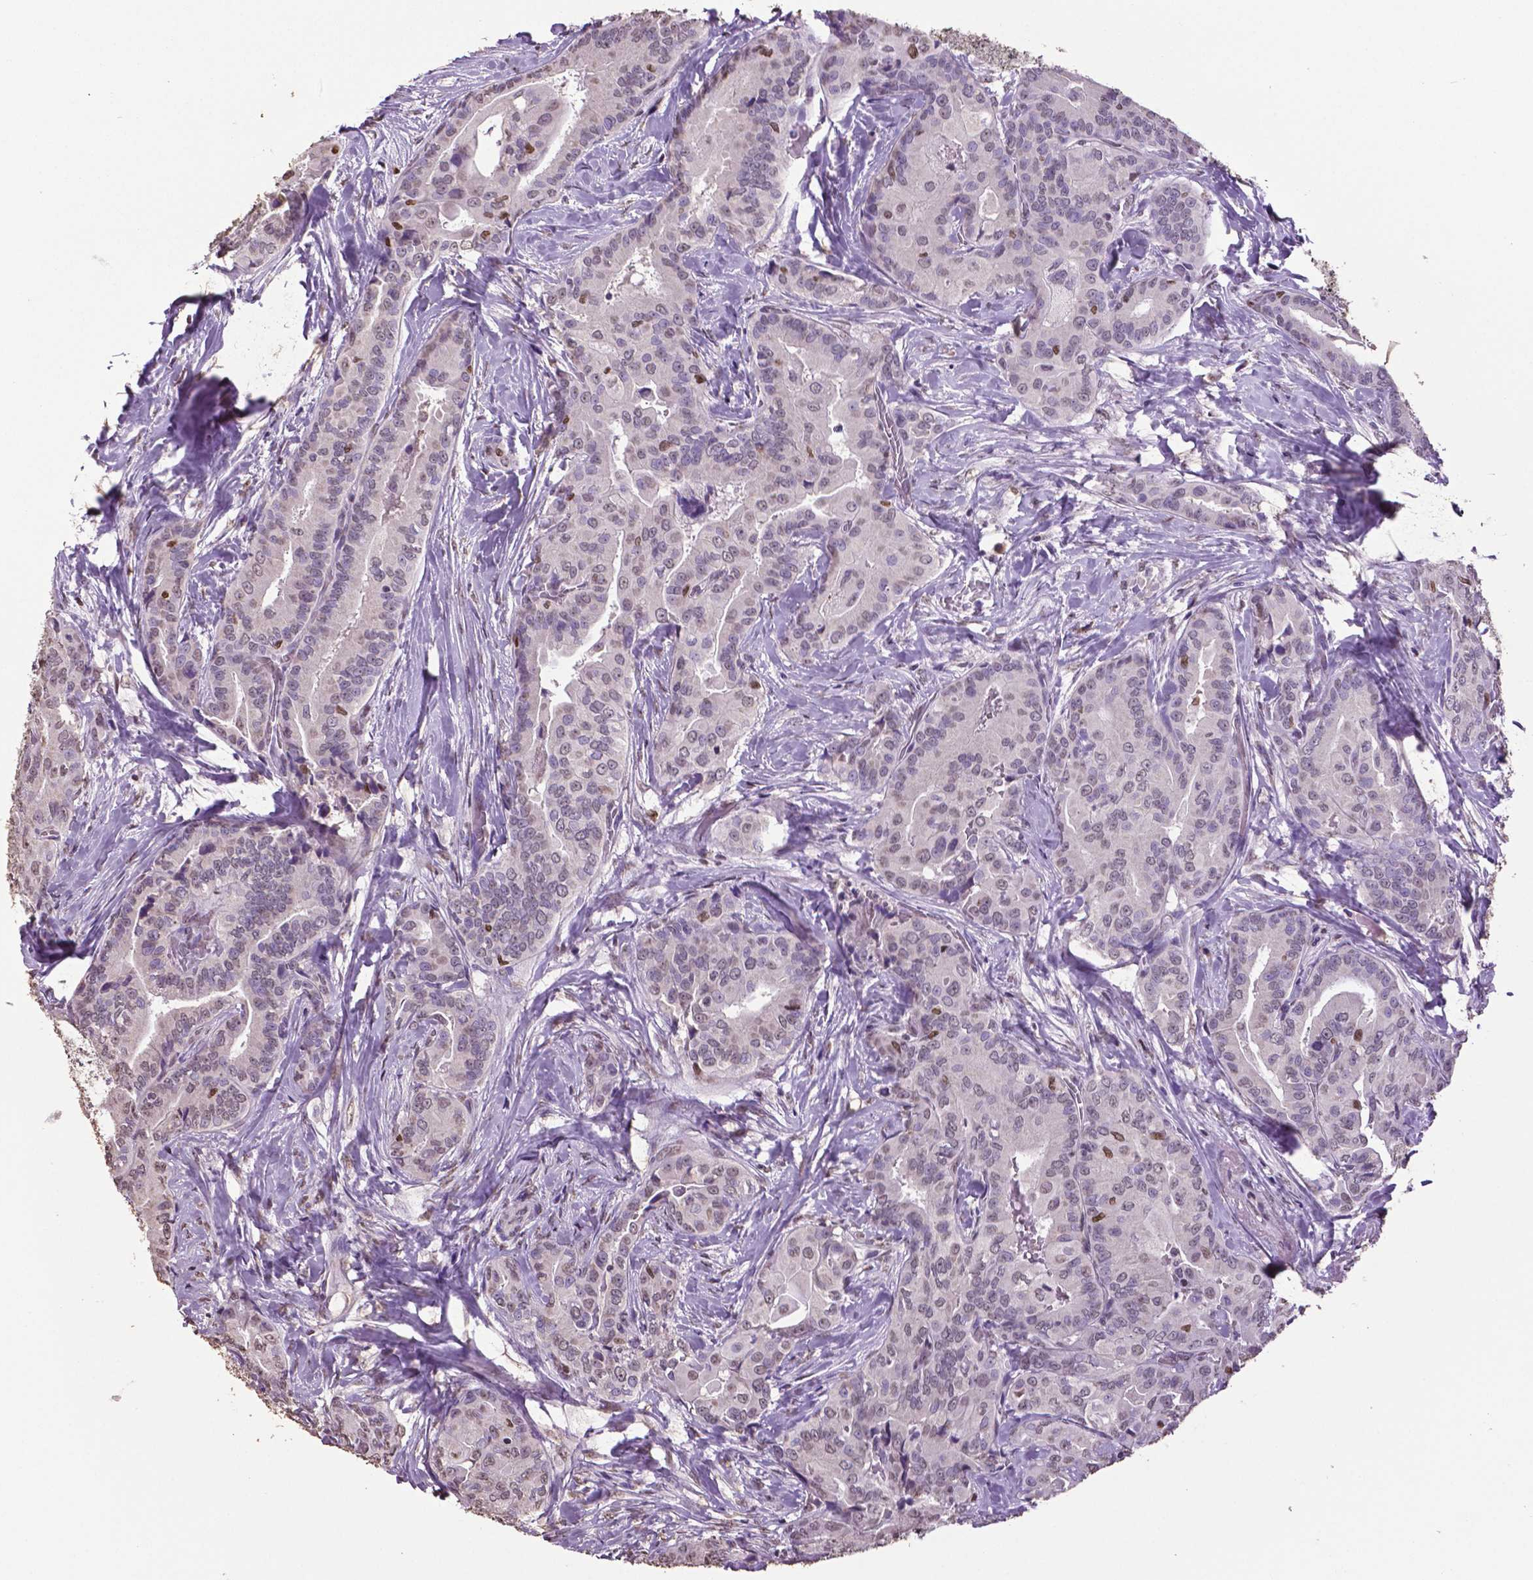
{"staining": {"intensity": "negative", "quantity": "none", "location": "none"}, "tissue": "thyroid cancer", "cell_type": "Tumor cells", "image_type": "cancer", "snomed": [{"axis": "morphology", "description": "Papillary adenocarcinoma, NOS"}, {"axis": "topography", "description": "Thyroid gland"}], "caption": "Thyroid papillary adenocarcinoma stained for a protein using IHC demonstrates no positivity tumor cells.", "gene": "RUNX3", "patient": {"sex": "male", "age": 61}}